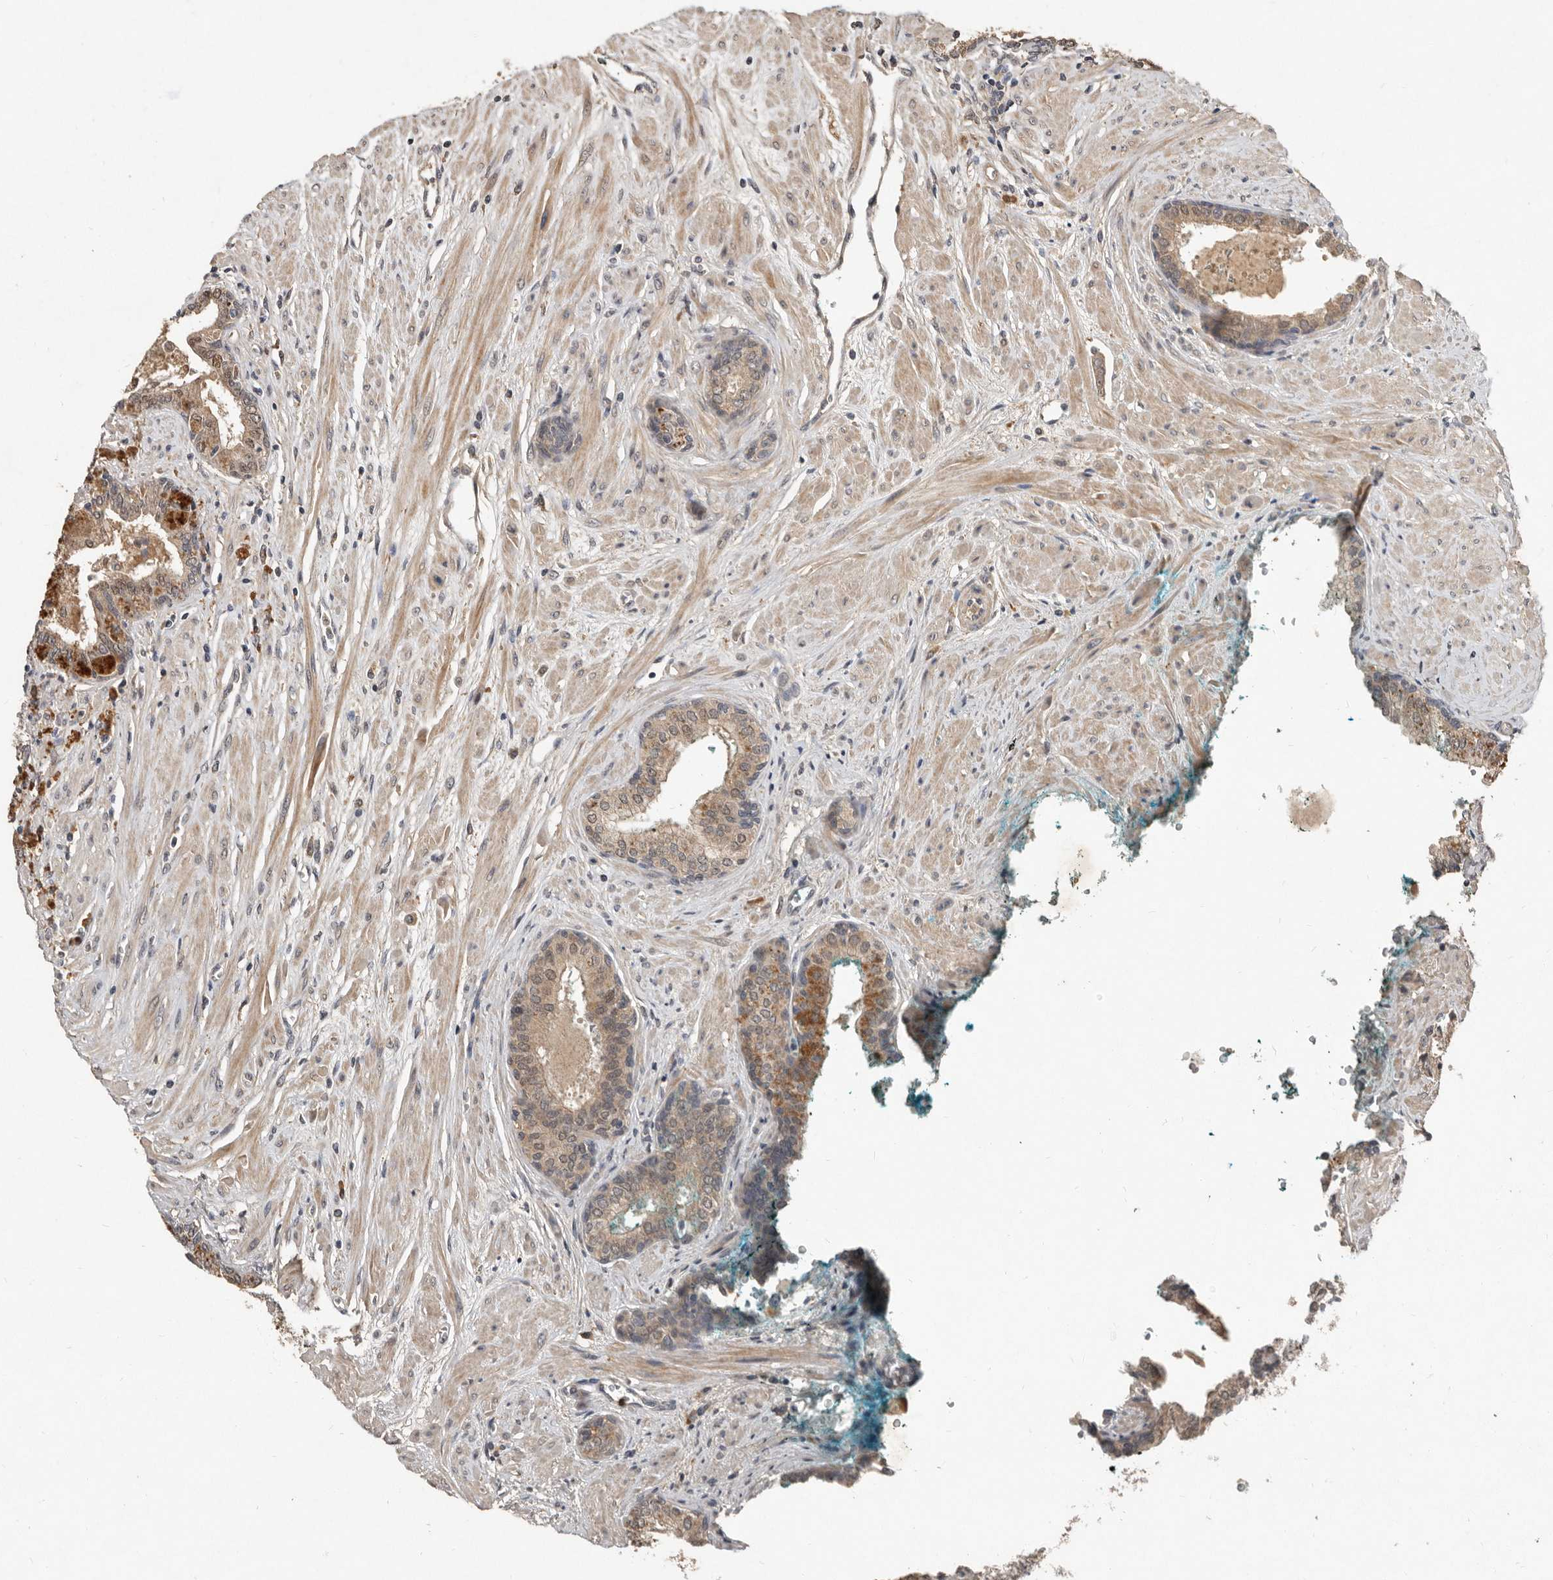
{"staining": {"intensity": "moderate", "quantity": "<25%", "location": "cytoplasmic/membranous"}, "tissue": "prostate cancer", "cell_type": "Tumor cells", "image_type": "cancer", "snomed": [{"axis": "morphology", "description": "Adenocarcinoma, High grade"}, {"axis": "topography", "description": "Prostate"}], "caption": "Prostate cancer (adenocarcinoma (high-grade)) was stained to show a protein in brown. There is low levels of moderate cytoplasmic/membranous positivity in approximately <25% of tumor cells. (Brightfield microscopy of DAB IHC at high magnification).", "gene": "KIF26B", "patient": {"sex": "male", "age": 71}}